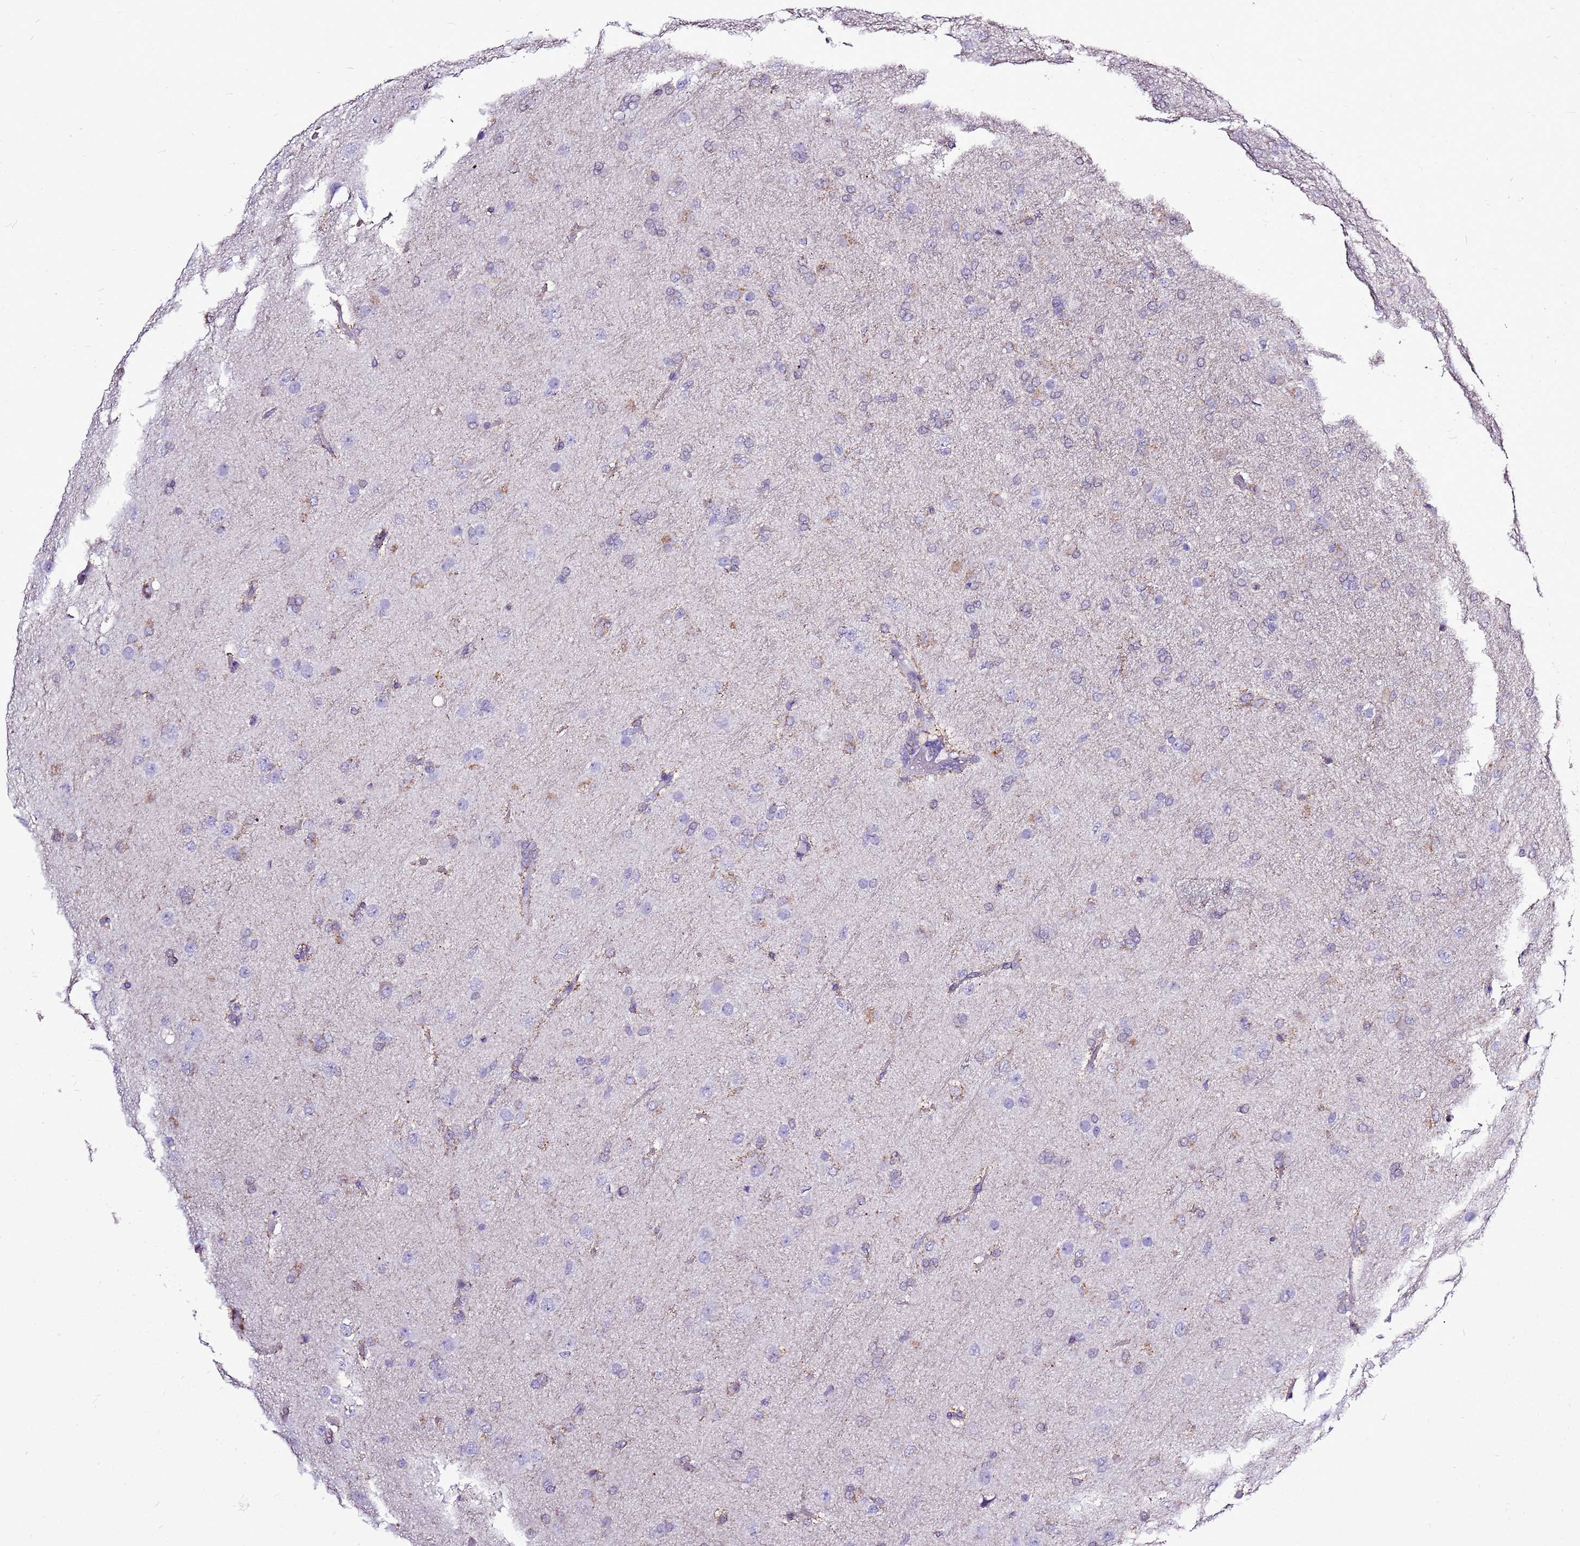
{"staining": {"intensity": "negative", "quantity": "none", "location": "none"}, "tissue": "glioma", "cell_type": "Tumor cells", "image_type": "cancer", "snomed": [{"axis": "morphology", "description": "Glioma, malignant, Low grade"}, {"axis": "topography", "description": "Brain"}], "caption": "This is a image of immunohistochemistry (IHC) staining of glioma, which shows no expression in tumor cells.", "gene": "ACSS3", "patient": {"sex": "male", "age": 65}}